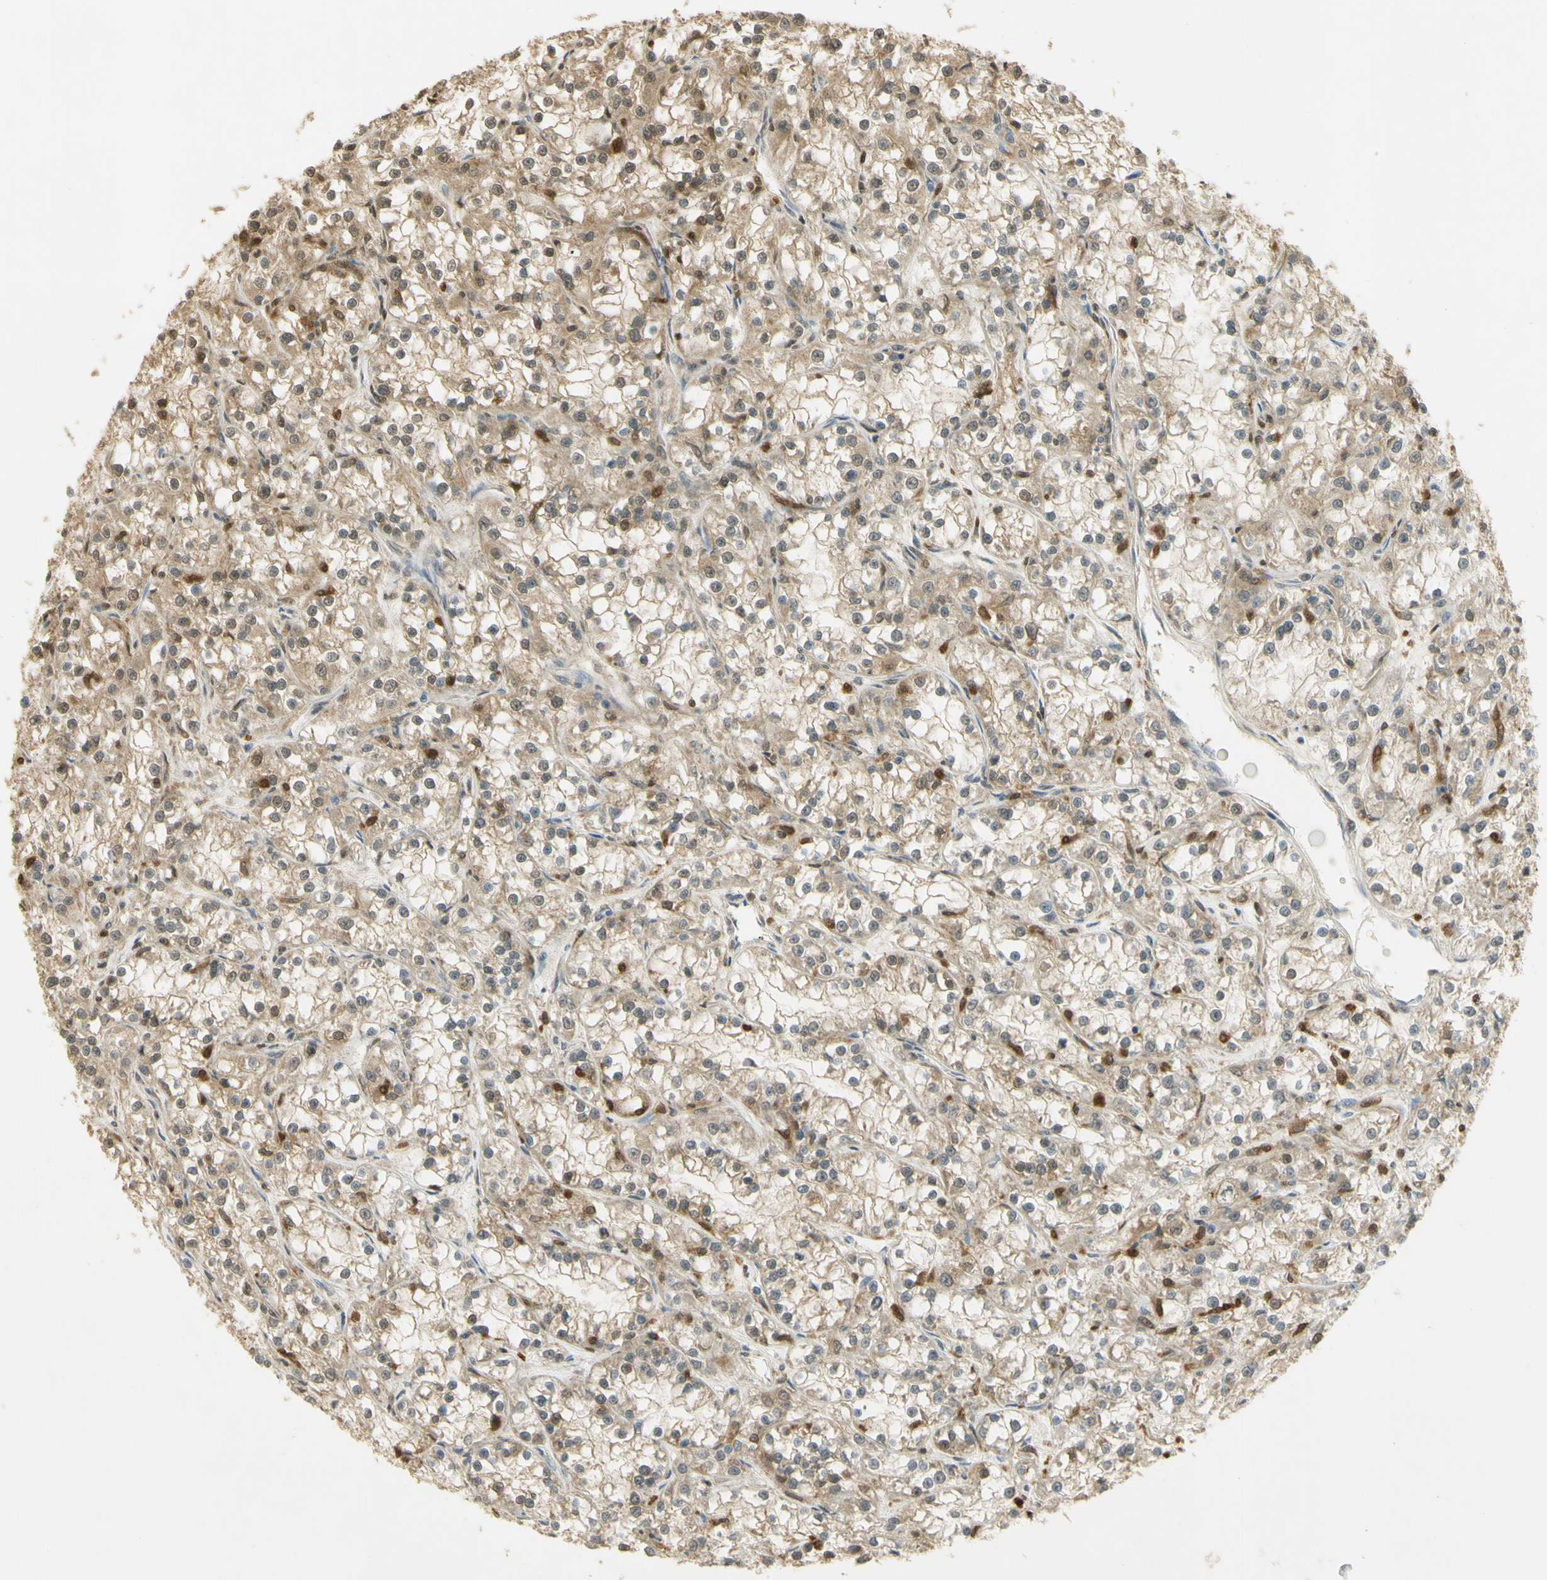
{"staining": {"intensity": "moderate", "quantity": ">75%", "location": "cytoplasmic/membranous"}, "tissue": "renal cancer", "cell_type": "Tumor cells", "image_type": "cancer", "snomed": [{"axis": "morphology", "description": "Adenocarcinoma, NOS"}, {"axis": "topography", "description": "Kidney"}], "caption": "DAB immunohistochemical staining of adenocarcinoma (renal) displays moderate cytoplasmic/membranous protein positivity in approximately >75% of tumor cells.", "gene": "PAK1", "patient": {"sex": "female", "age": 52}}